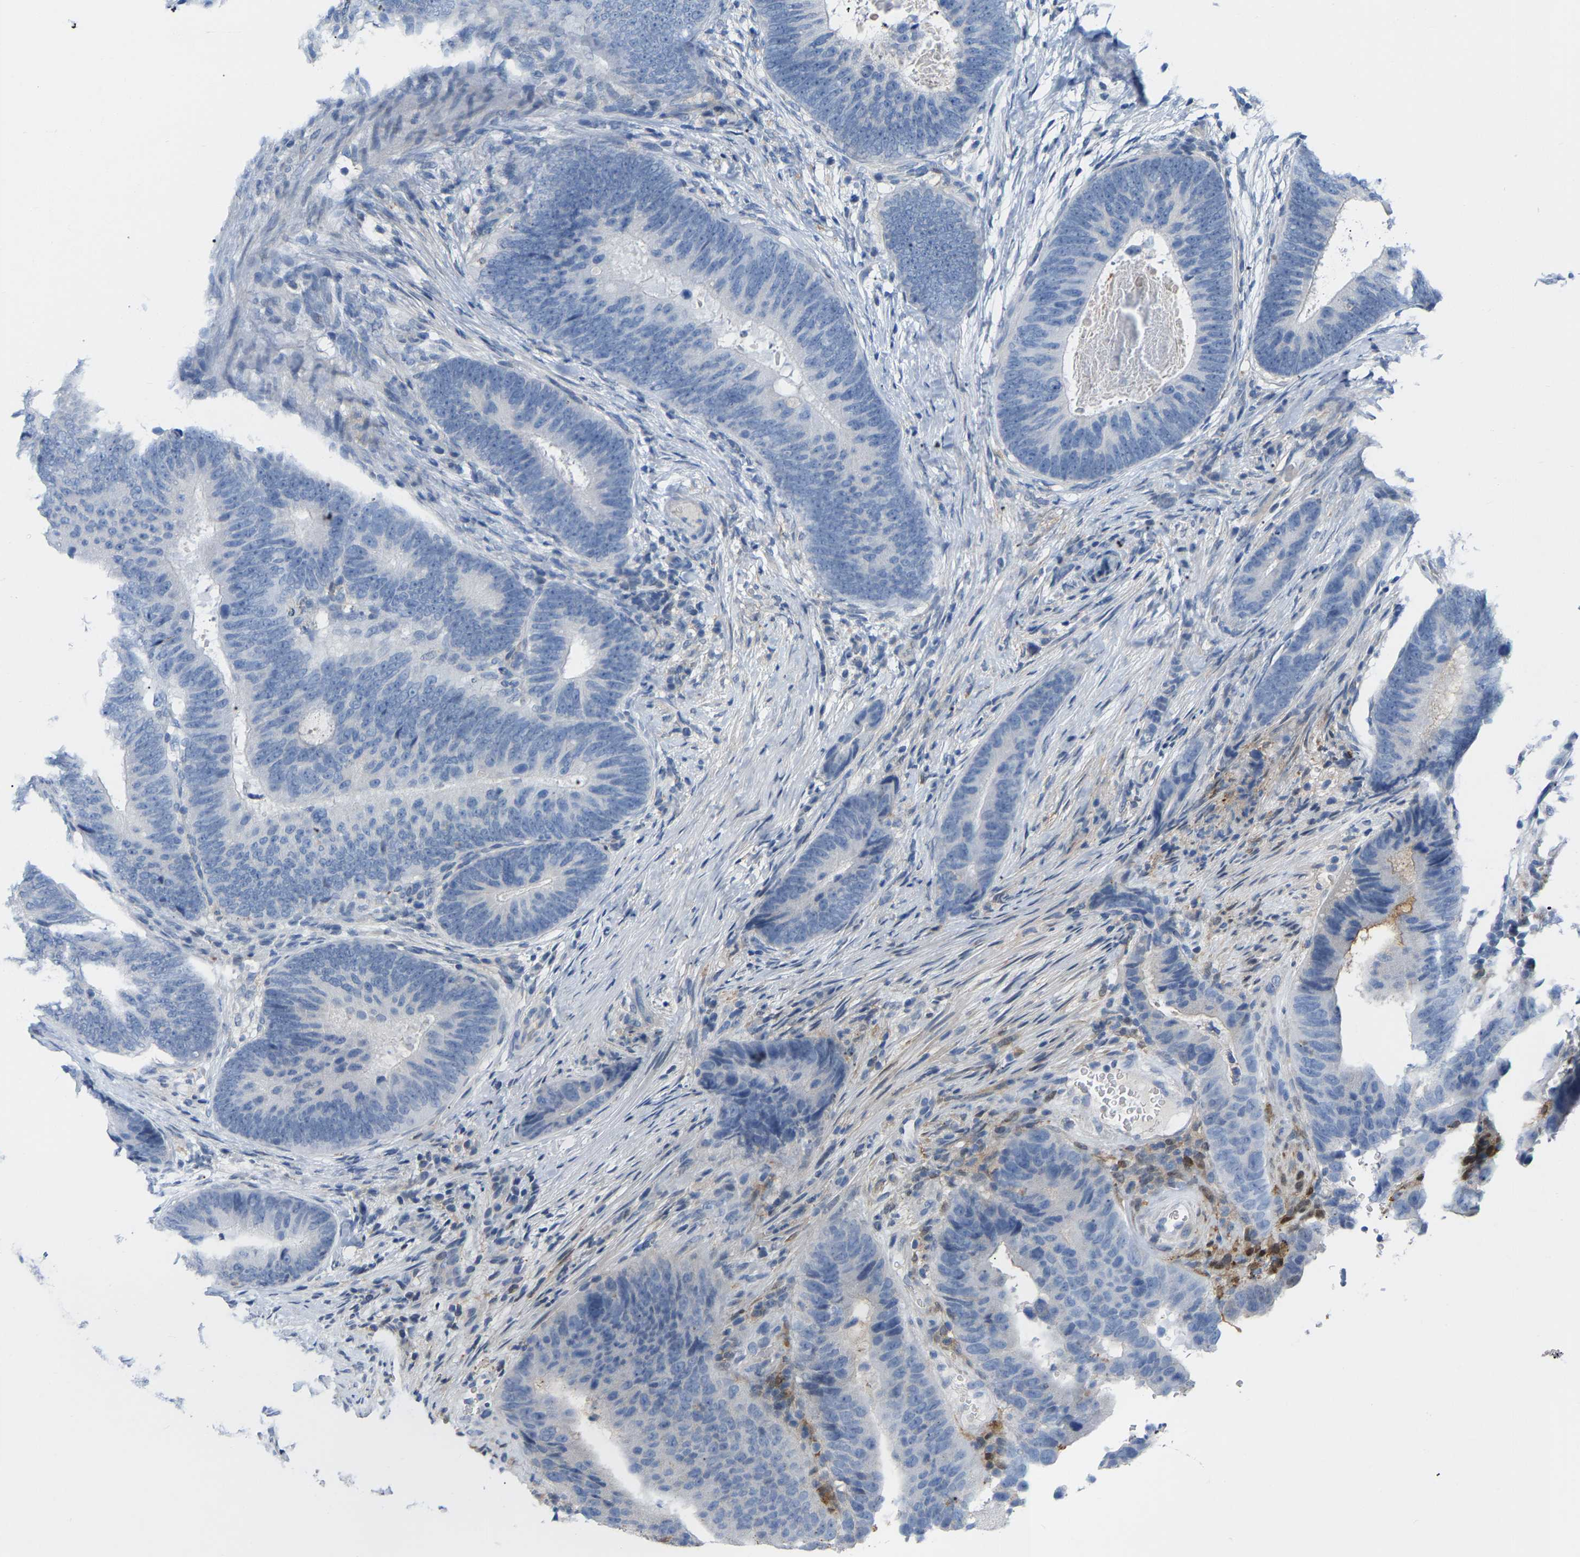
{"staining": {"intensity": "negative", "quantity": "none", "location": "none"}, "tissue": "colorectal cancer", "cell_type": "Tumor cells", "image_type": "cancer", "snomed": [{"axis": "morphology", "description": "Adenocarcinoma, NOS"}, {"axis": "topography", "description": "Colon"}], "caption": "Immunohistochemistry of adenocarcinoma (colorectal) displays no staining in tumor cells.", "gene": "ABTB2", "patient": {"sex": "male", "age": 56}}